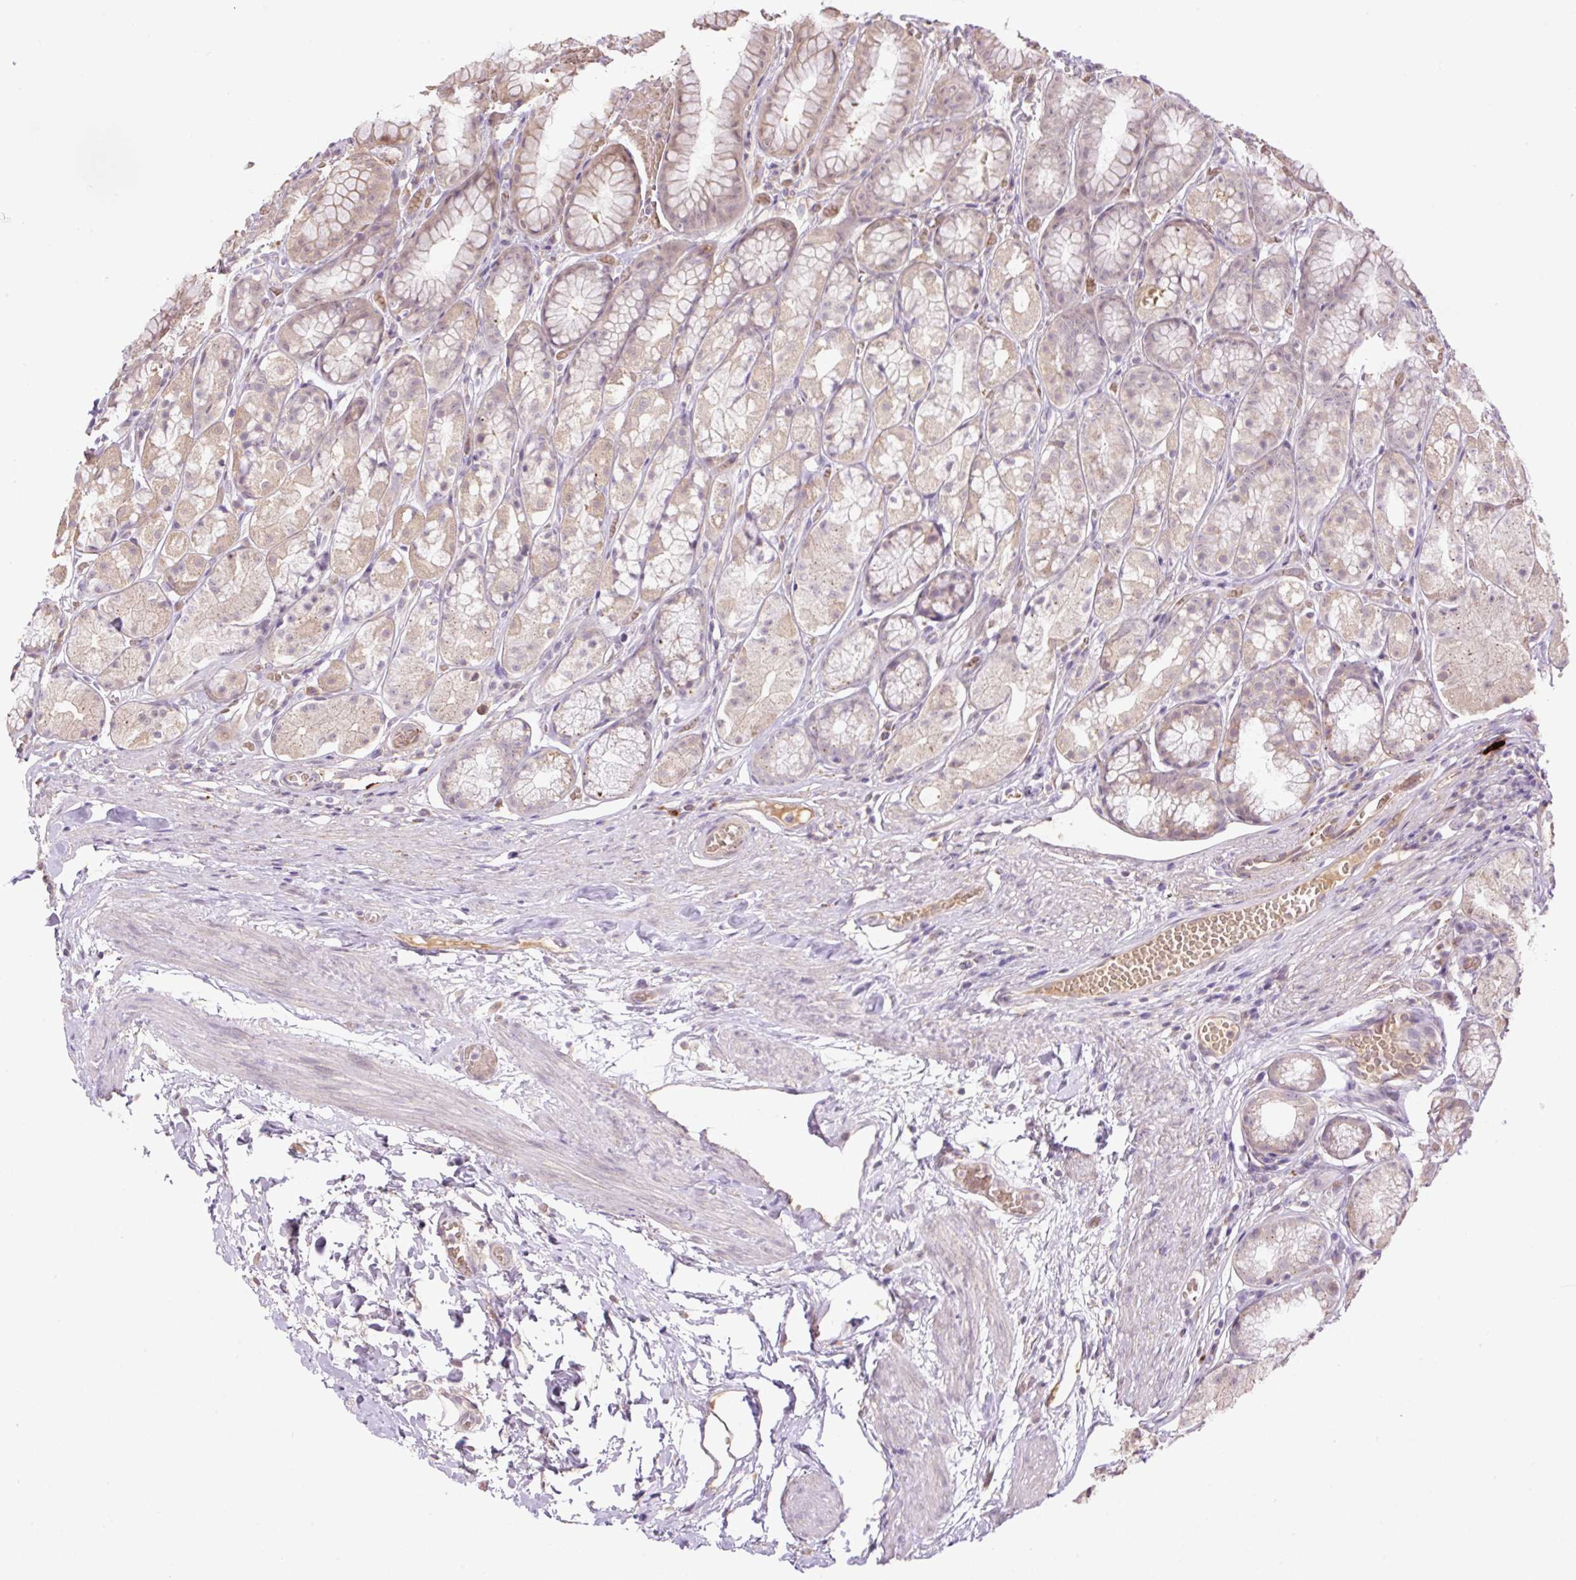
{"staining": {"intensity": "weak", "quantity": "25%-75%", "location": "cytoplasmic/membranous"}, "tissue": "stomach", "cell_type": "Glandular cells", "image_type": "normal", "snomed": [{"axis": "morphology", "description": "Normal tissue, NOS"}, {"axis": "topography", "description": "Smooth muscle"}, {"axis": "topography", "description": "Stomach"}], "caption": "Immunohistochemistry histopathology image of benign stomach: stomach stained using IHC displays low levels of weak protein expression localized specifically in the cytoplasmic/membranous of glandular cells, appearing as a cytoplasmic/membranous brown color.", "gene": "HABP4", "patient": {"sex": "male", "age": 70}}